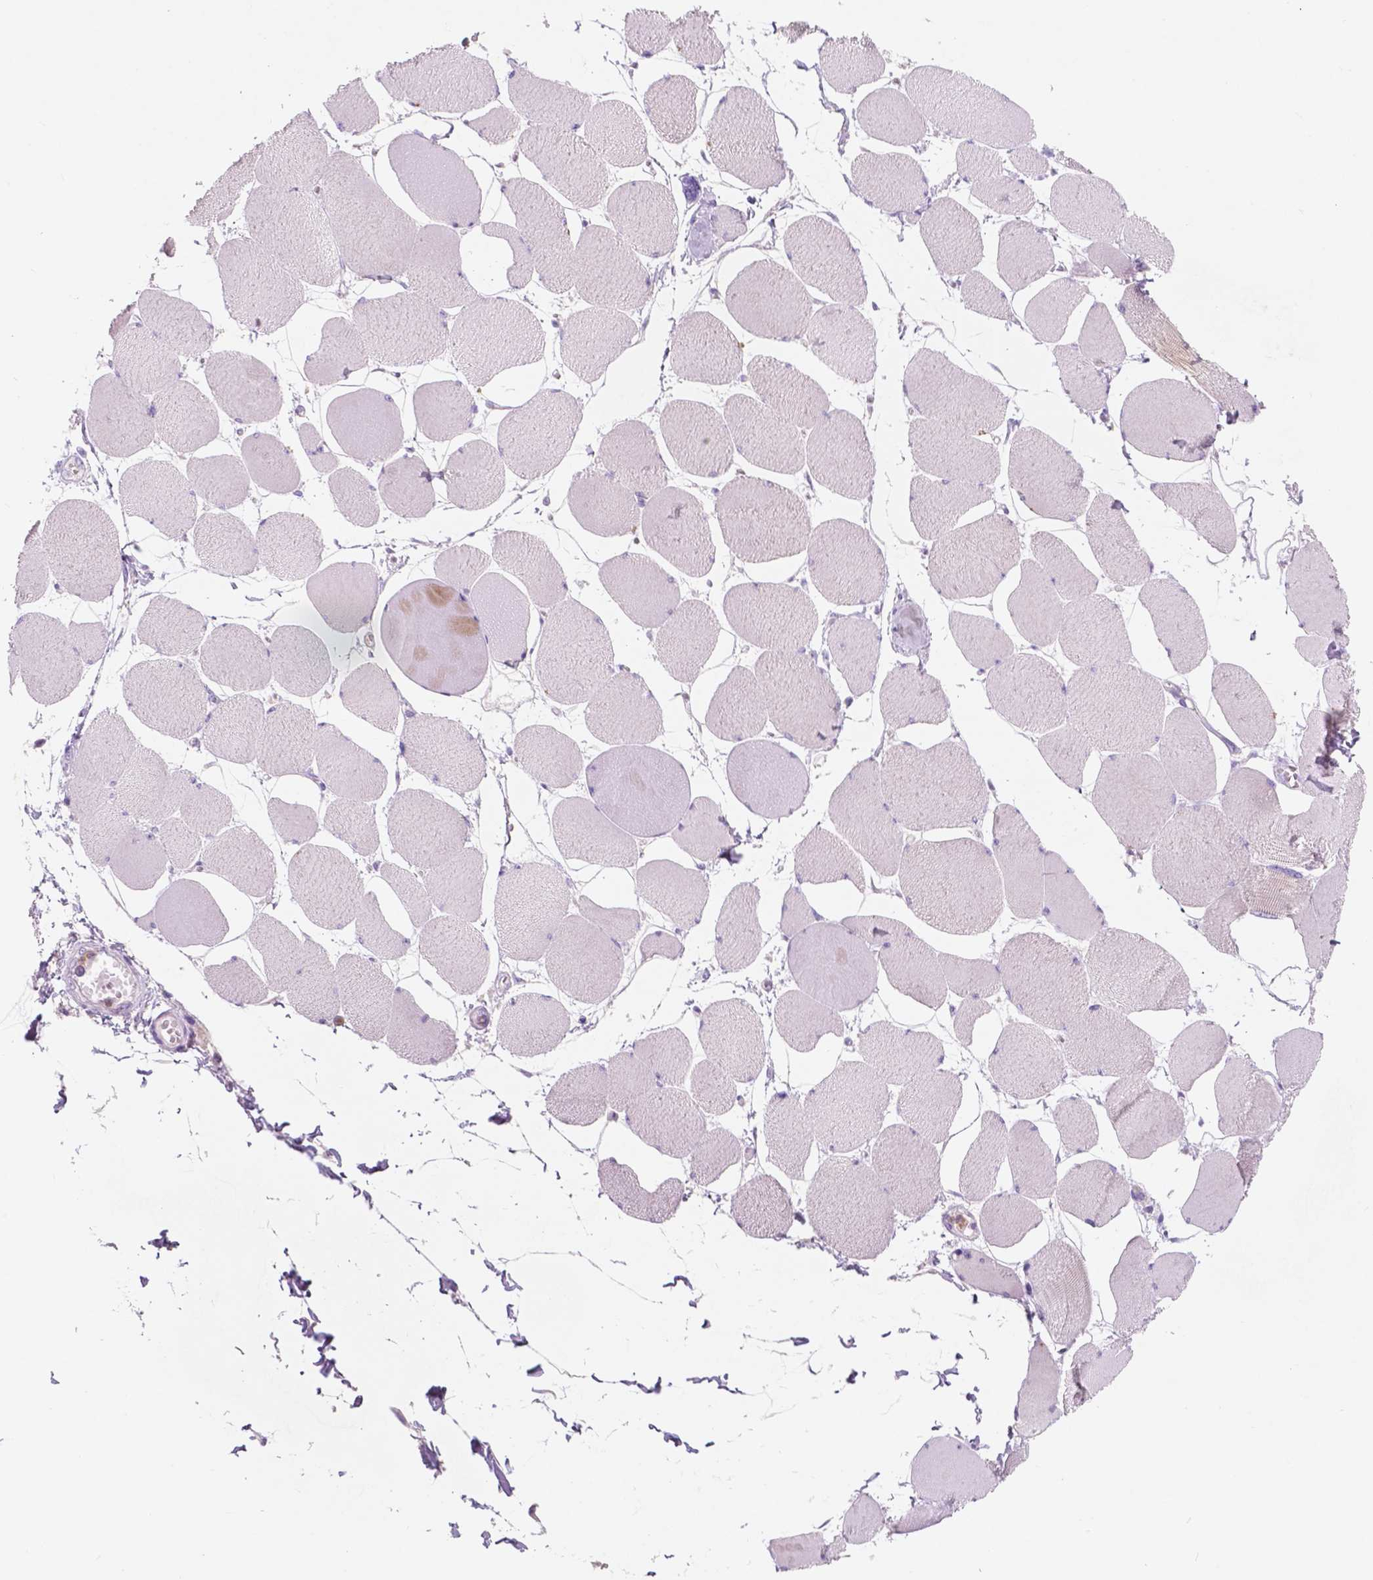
{"staining": {"intensity": "weak", "quantity": "<25%", "location": "cytoplasmic/membranous"}, "tissue": "skeletal muscle", "cell_type": "Myocytes", "image_type": "normal", "snomed": [{"axis": "morphology", "description": "Normal tissue, NOS"}, {"axis": "topography", "description": "Skeletal muscle"}], "caption": "The photomicrograph reveals no staining of myocytes in normal skeletal muscle. The staining is performed using DAB brown chromogen with nuclei counter-stained in using hematoxylin.", "gene": "CUZD1", "patient": {"sex": "female", "age": 75}}